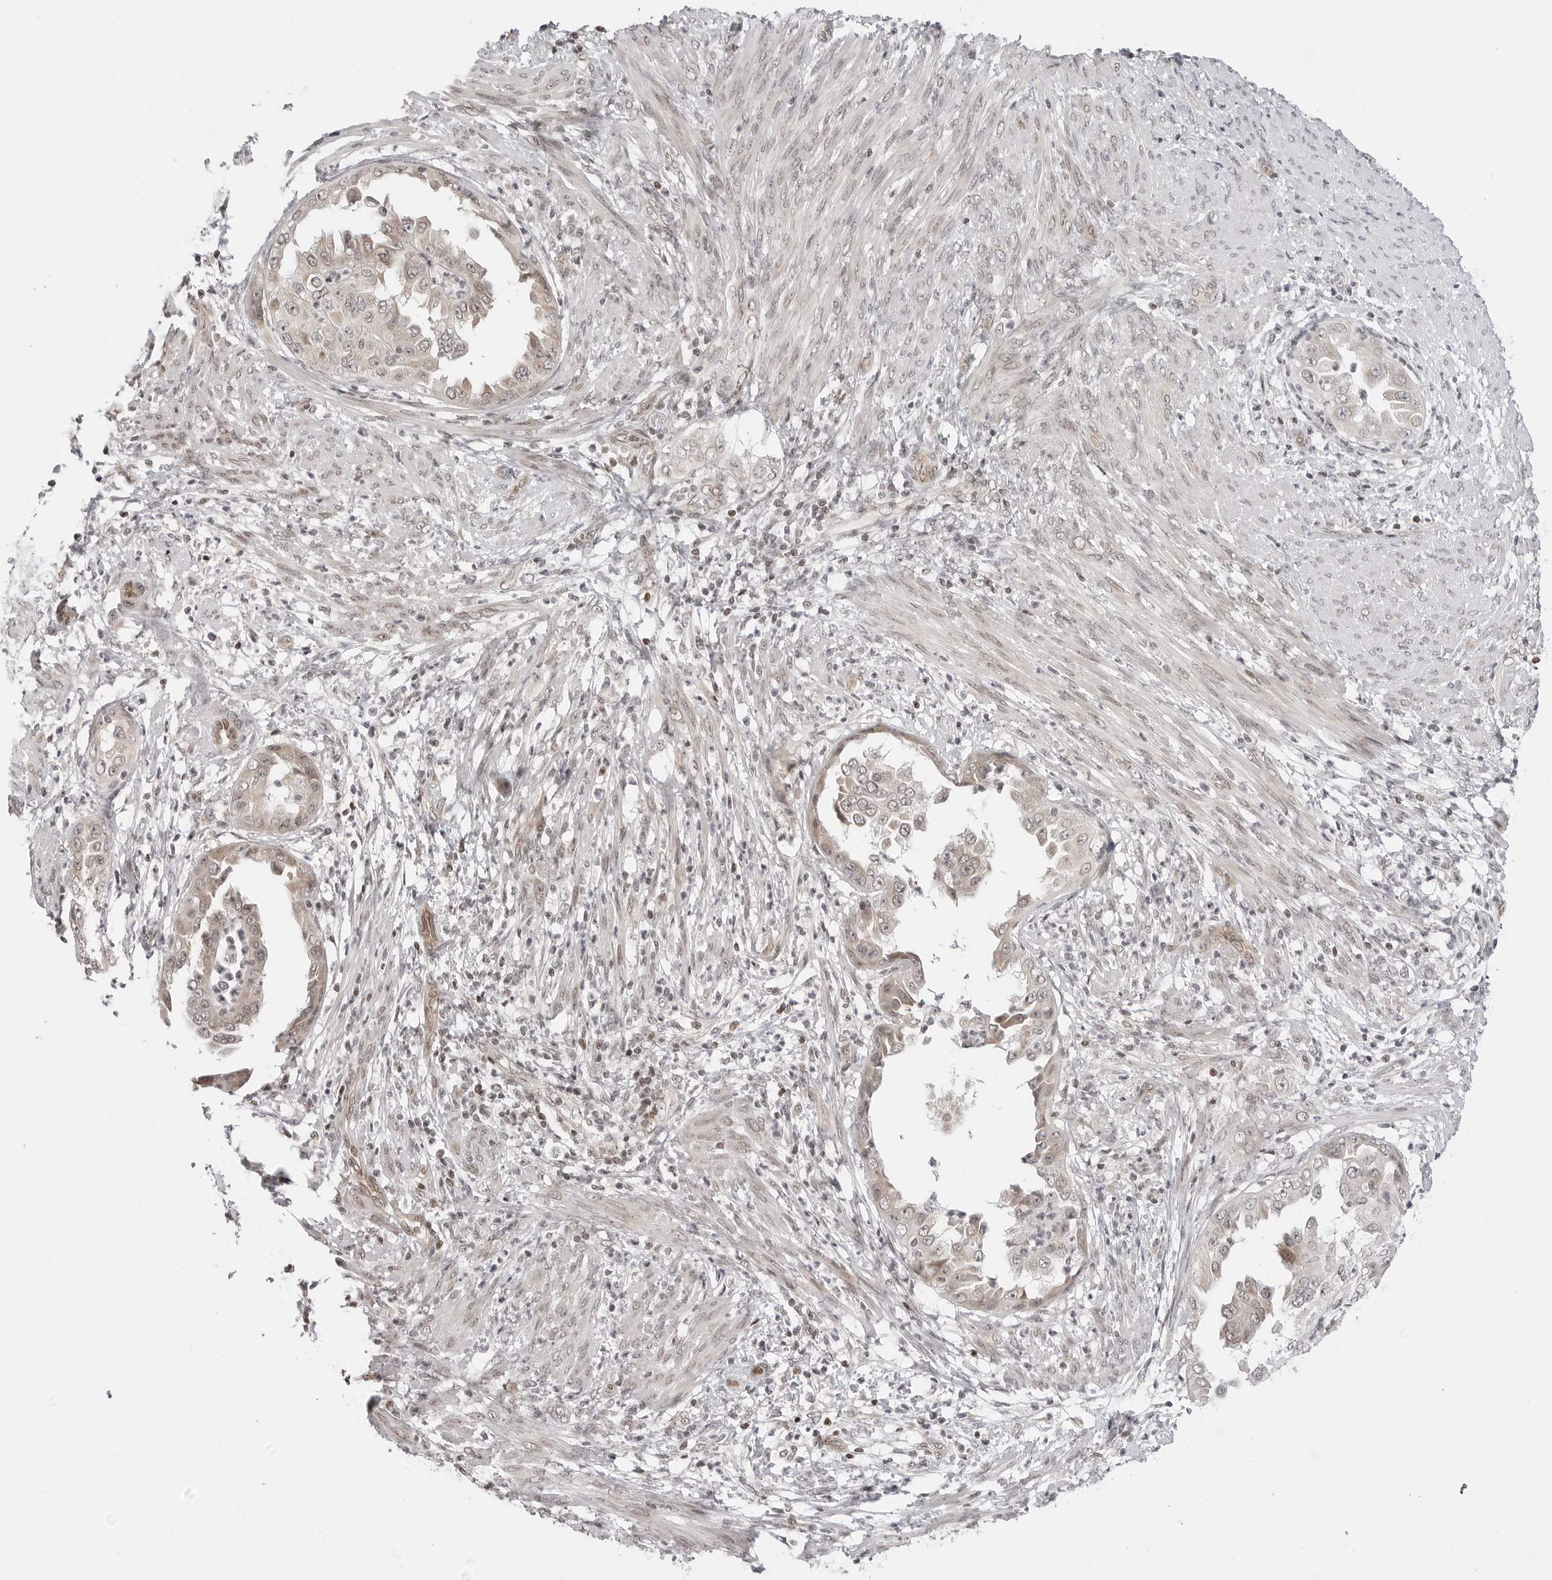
{"staining": {"intensity": "weak", "quantity": "25%-75%", "location": "cytoplasmic/membranous,nuclear"}, "tissue": "endometrial cancer", "cell_type": "Tumor cells", "image_type": "cancer", "snomed": [{"axis": "morphology", "description": "Adenocarcinoma, NOS"}, {"axis": "topography", "description": "Endometrium"}], "caption": "The photomicrograph reveals a brown stain indicating the presence of a protein in the cytoplasmic/membranous and nuclear of tumor cells in endometrial adenocarcinoma.", "gene": "C8orf33", "patient": {"sex": "female", "age": 85}}